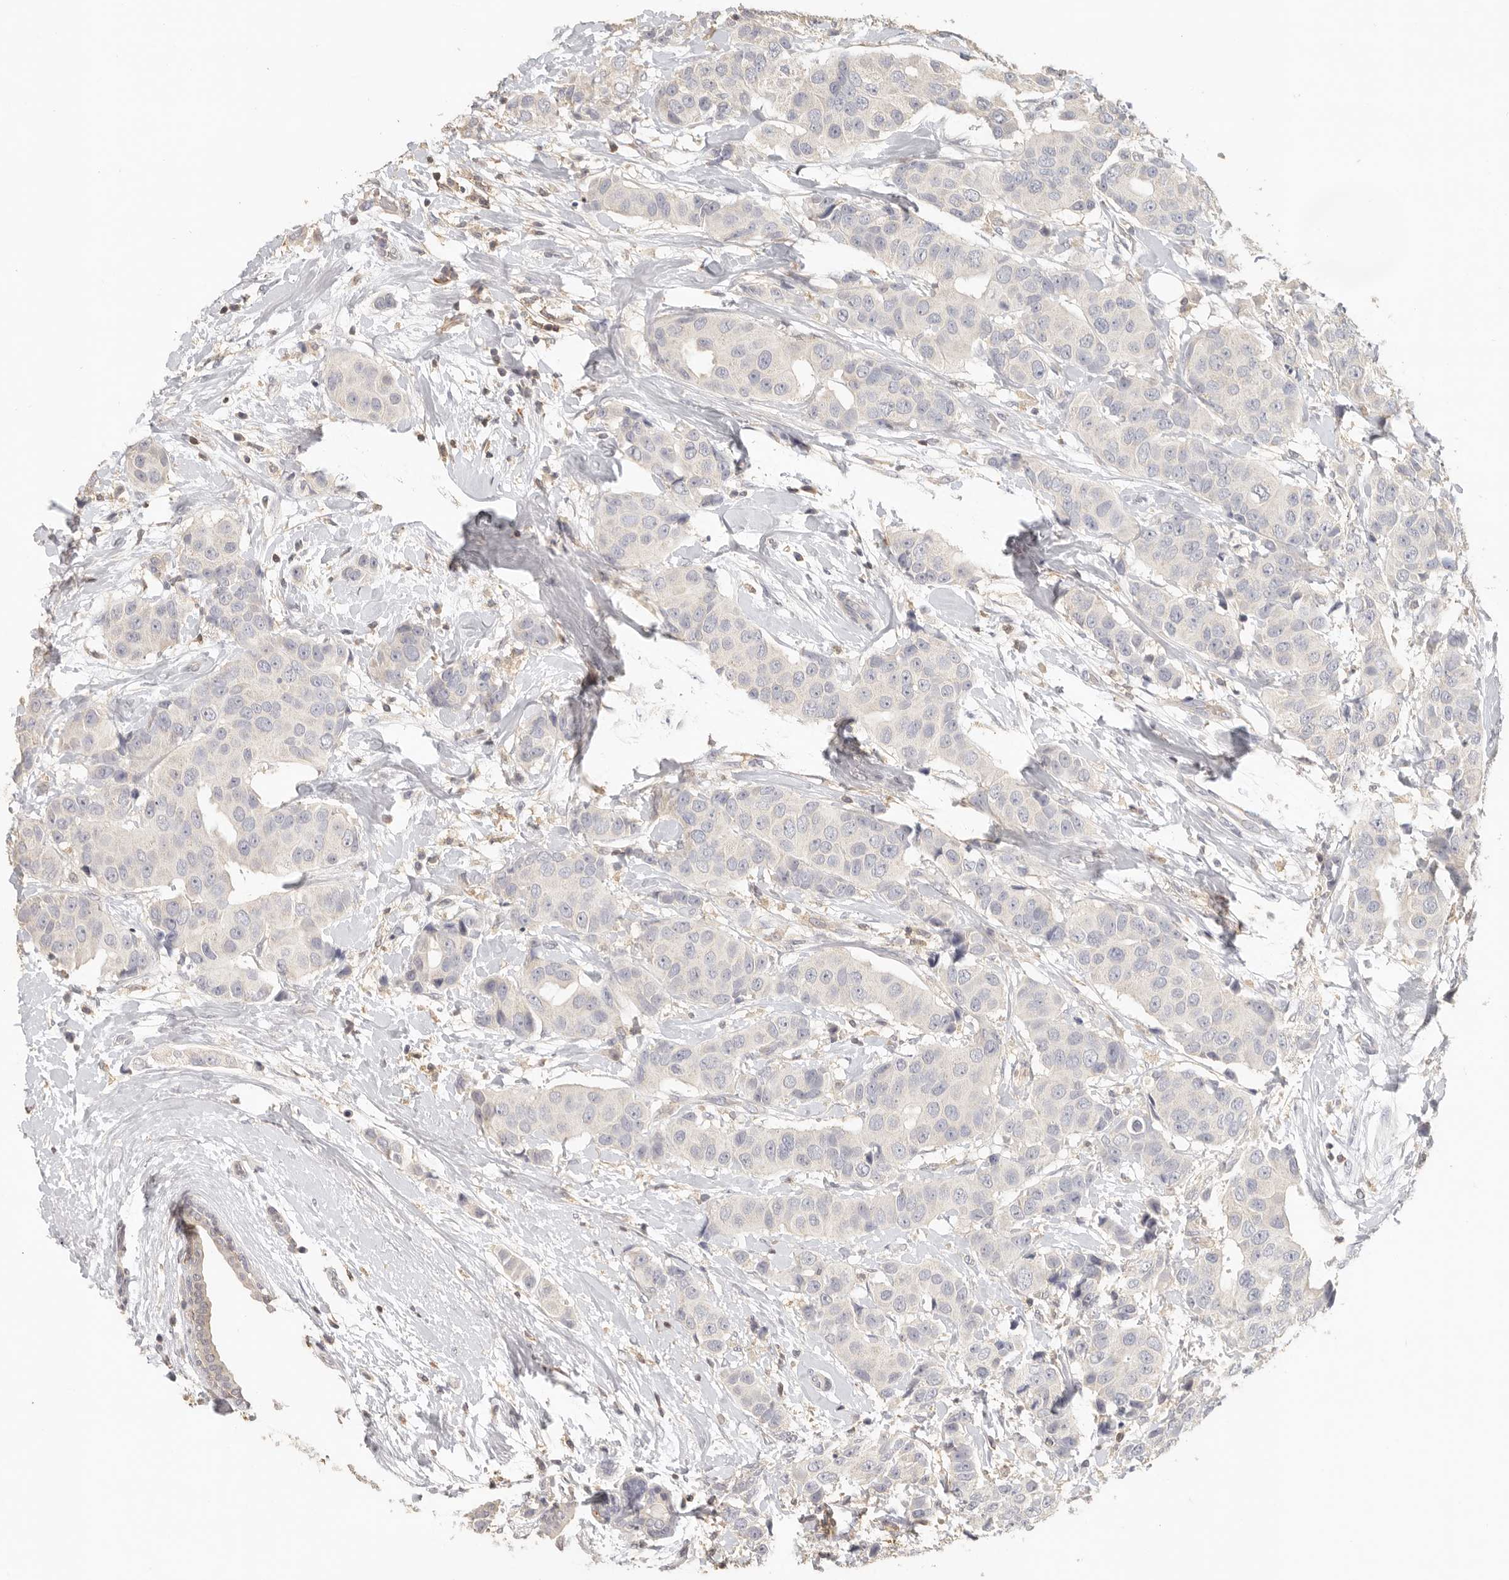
{"staining": {"intensity": "negative", "quantity": "none", "location": "none"}, "tissue": "breast cancer", "cell_type": "Tumor cells", "image_type": "cancer", "snomed": [{"axis": "morphology", "description": "Normal tissue, NOS"}, {"axis": "morphology", "description": "Duct carcinoma"}, {"axis": "topography", "description": "Breast"}], "caption": "High power microscopy micrograph of an IHC histopathology image of breast intraductal carcinoma, revealing no significant staining in tumor cells. (DAB IHC visualized using brightfield microscopy, high magnification).", "gene": "CSK", "patient": {"sex": "female", "age": 39}}